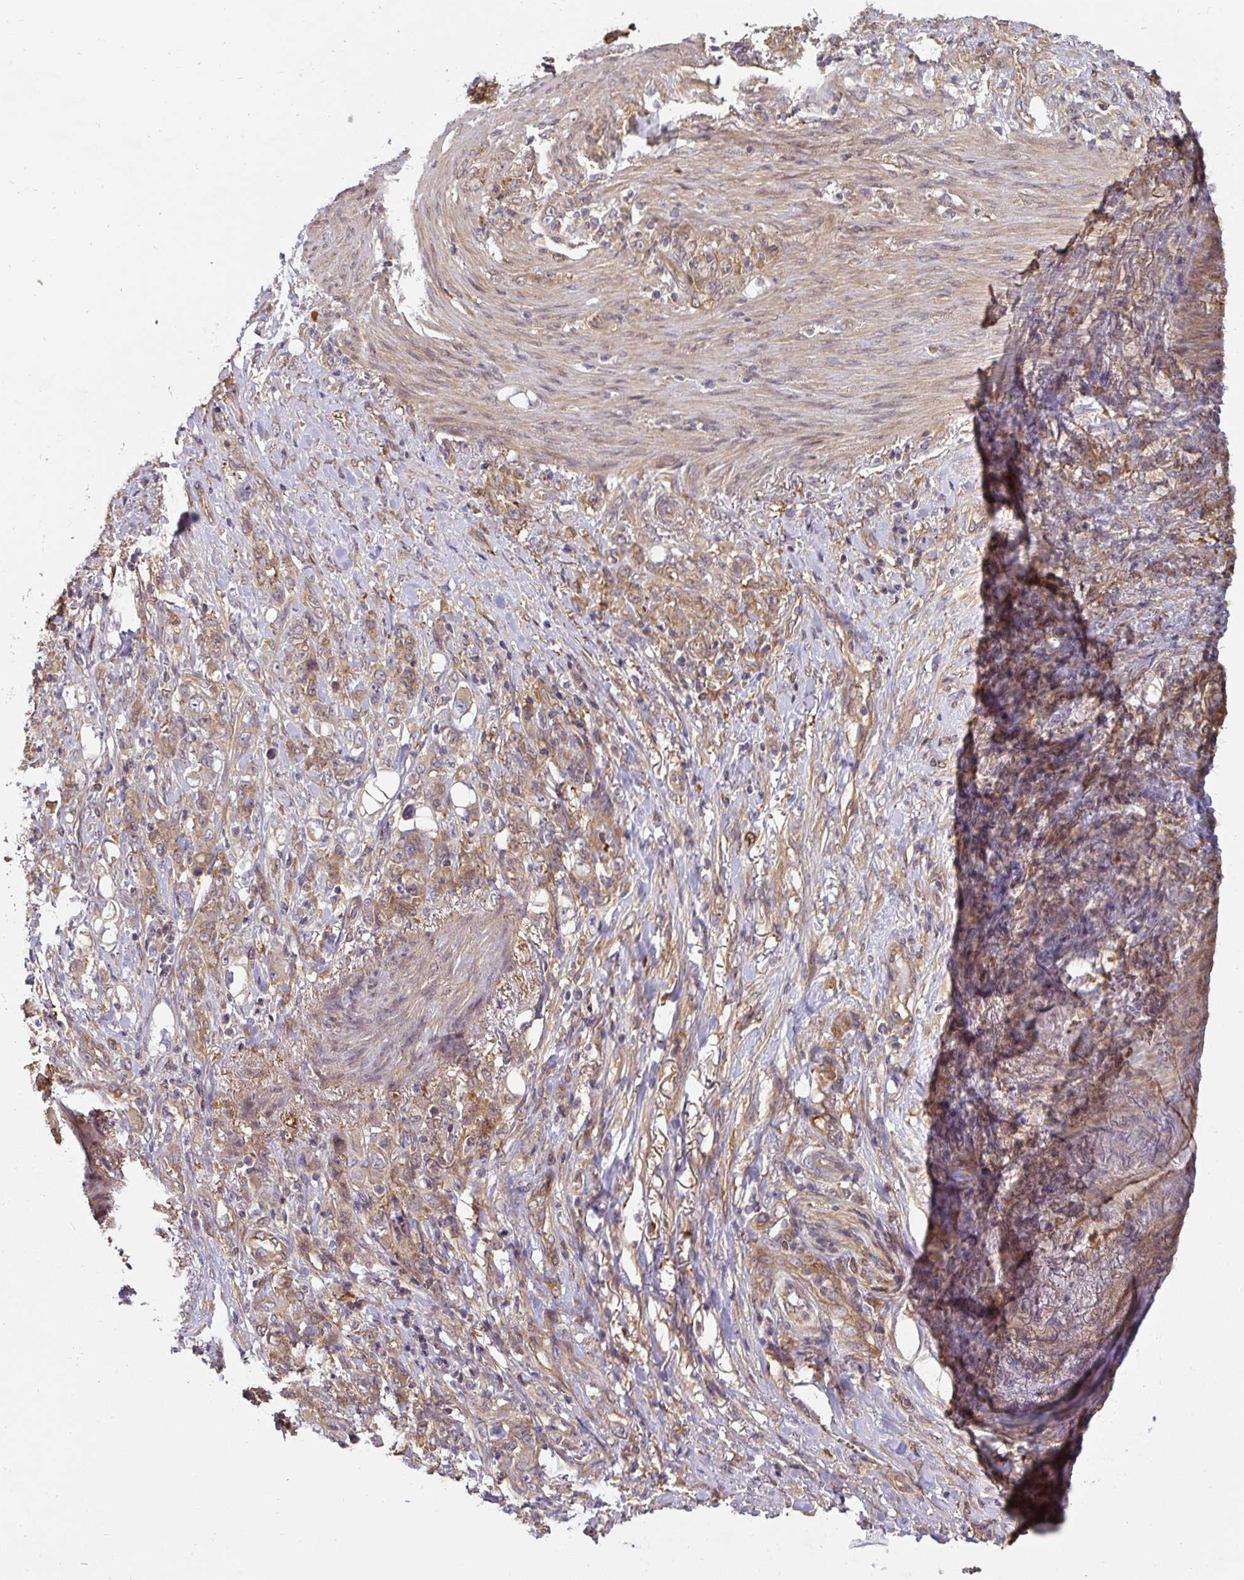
{"staining": {"intensity": "moderate", "quantity": ">75%", "location": "cytoplasmic/membranous"}, "tissue": "stomach cancer", "cell_type": "Tumor cells", "image_type": "cancer", "snomed": [{"axis": "morphology", "description": "Adenocarcinoma, NOS"}, {"axis": "topography", "description": "Stomach"}], "caption": "Stomach adenocarcinoma stained for a protein reveals moderate cytoplasmic/membranous positivity in tumor cells.", "gene": "ST13", "patient": {"sex": "female", "age": 79}}